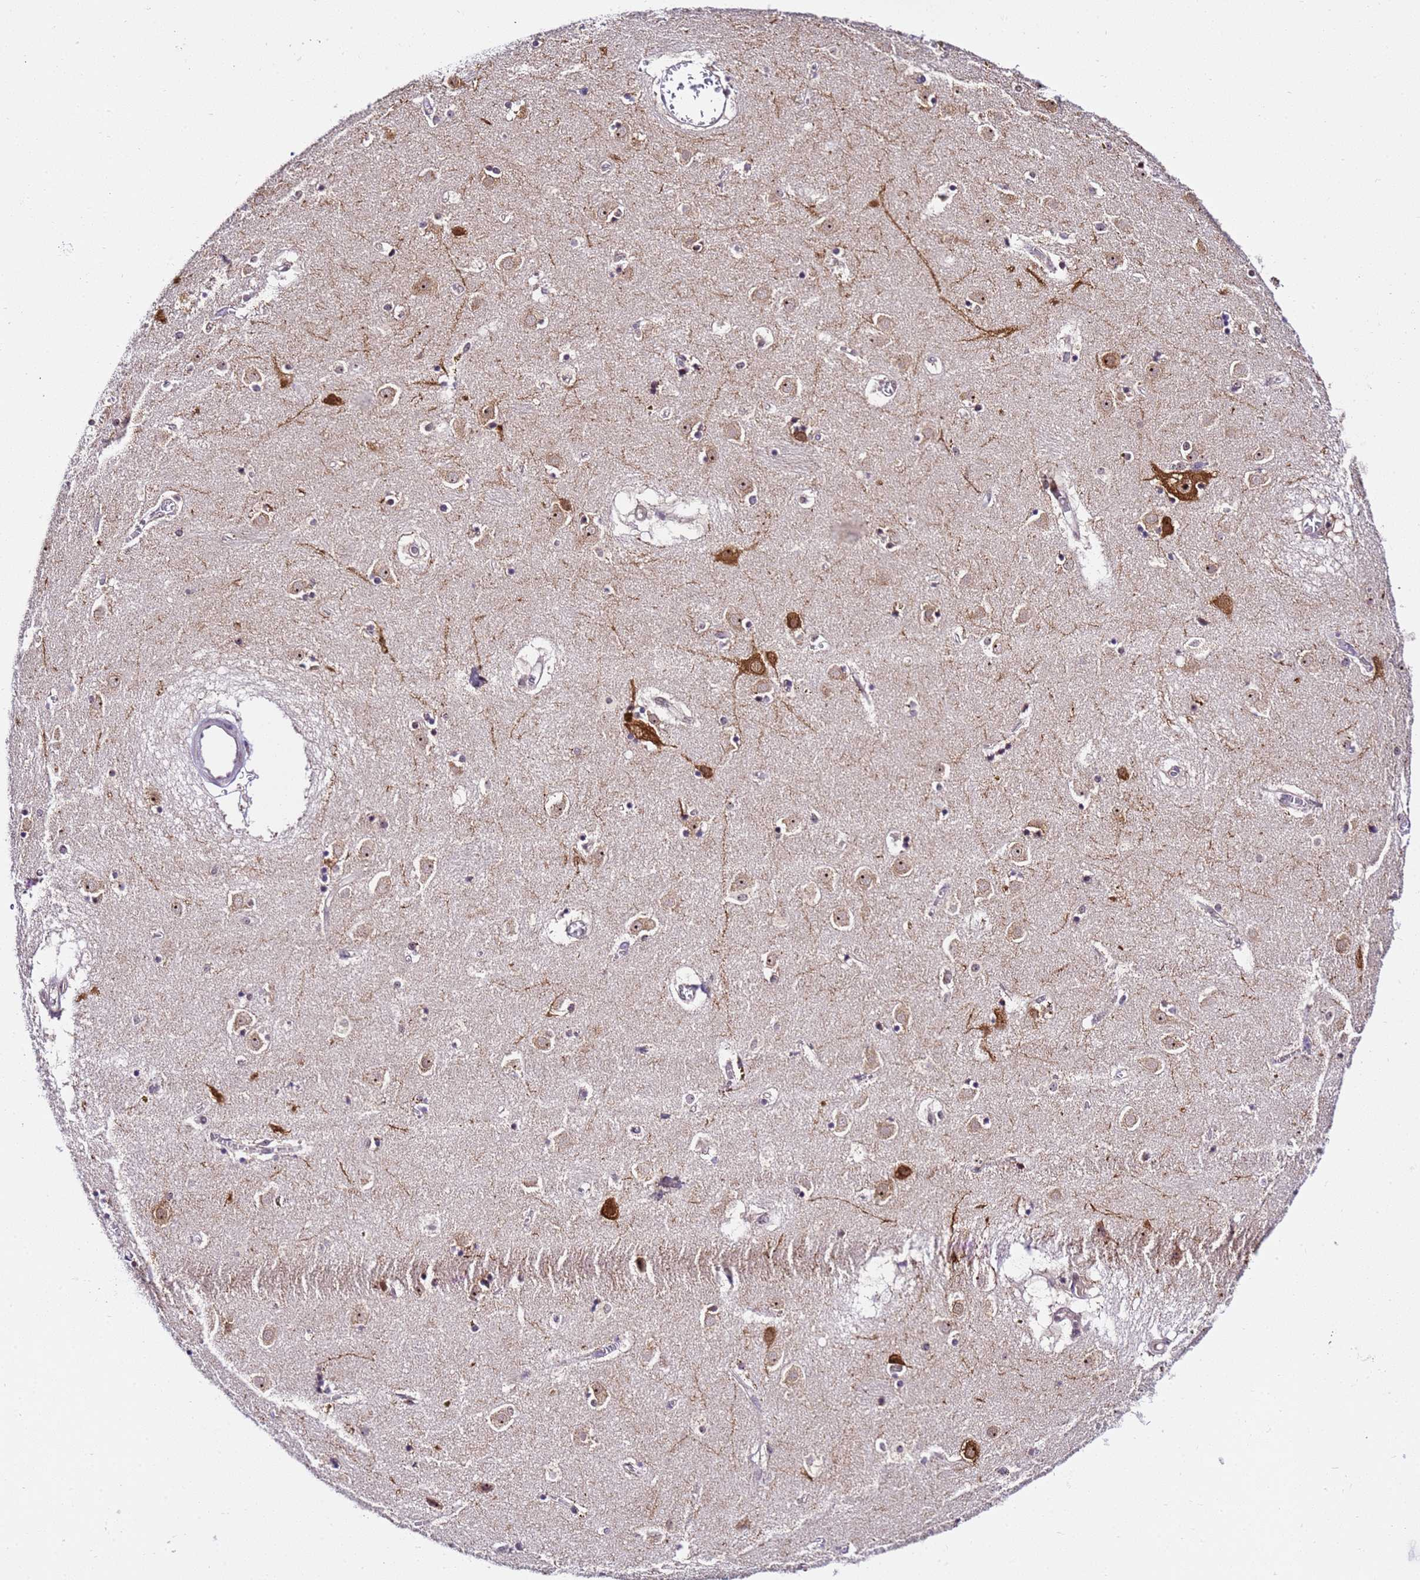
{"staining": {"intensity": "negative", "quantity": "none", "location": "none"}, "tissue": "caudate", "cell_type": "Glial cells", "image_type": "normal", "snomed": [{"axis": "morphology", "description": "Normal tissue, NOS"}, {"axis": "topography", "description": "Lateral ventricle wall"}], "caption": "Histopathology image shows no significant protein positivity in glial cells of unremarkable caudate.", "gene": "SLX4IP", "patient": {"sex": "male", "age": 70}}